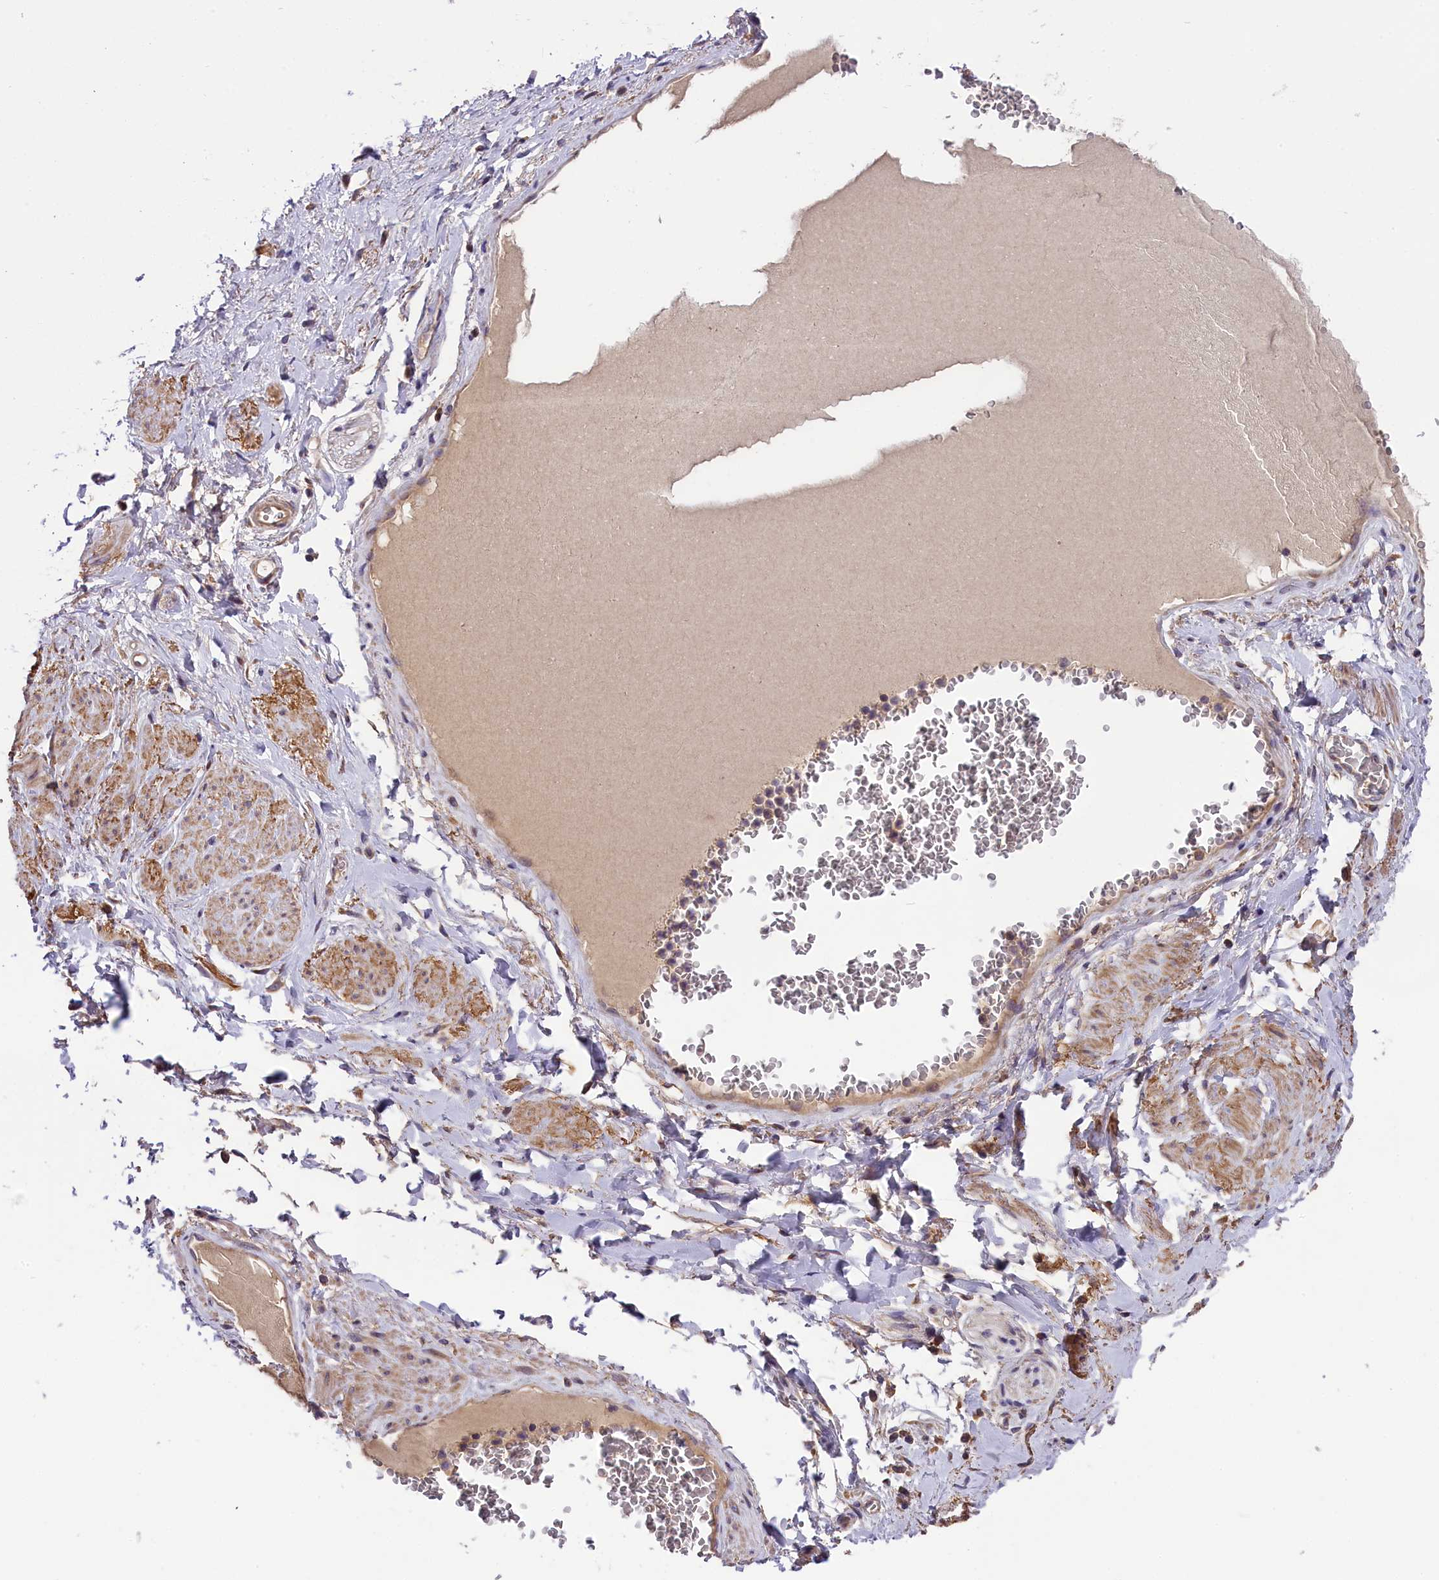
{"staining": {"intensity": "weak", "quantity": "<25%", "location": "cytoplasmic/membranous"}, "tissue": "soft tissue", "cell_type": "Chondrocytes", "image_type": "normal", "snomed": [{"axis": "morphology", "description": "Normal tissue, NOS"}, {"axis": "morphology", "description": "Adenocarcinoma, NOS"}, {"axis": "topography", "description": "Rectum"}, {"axis": "topography", "description": "Vagina"}, {"axis": "topography", "description": "Peripheral nerve tissue"}], "caption": "Immunohistochemistry of benign soft tissue displays no staining in chondrocytes.", "gene": "ABCC10", "patient": {"sex": "female", "age": 71}}